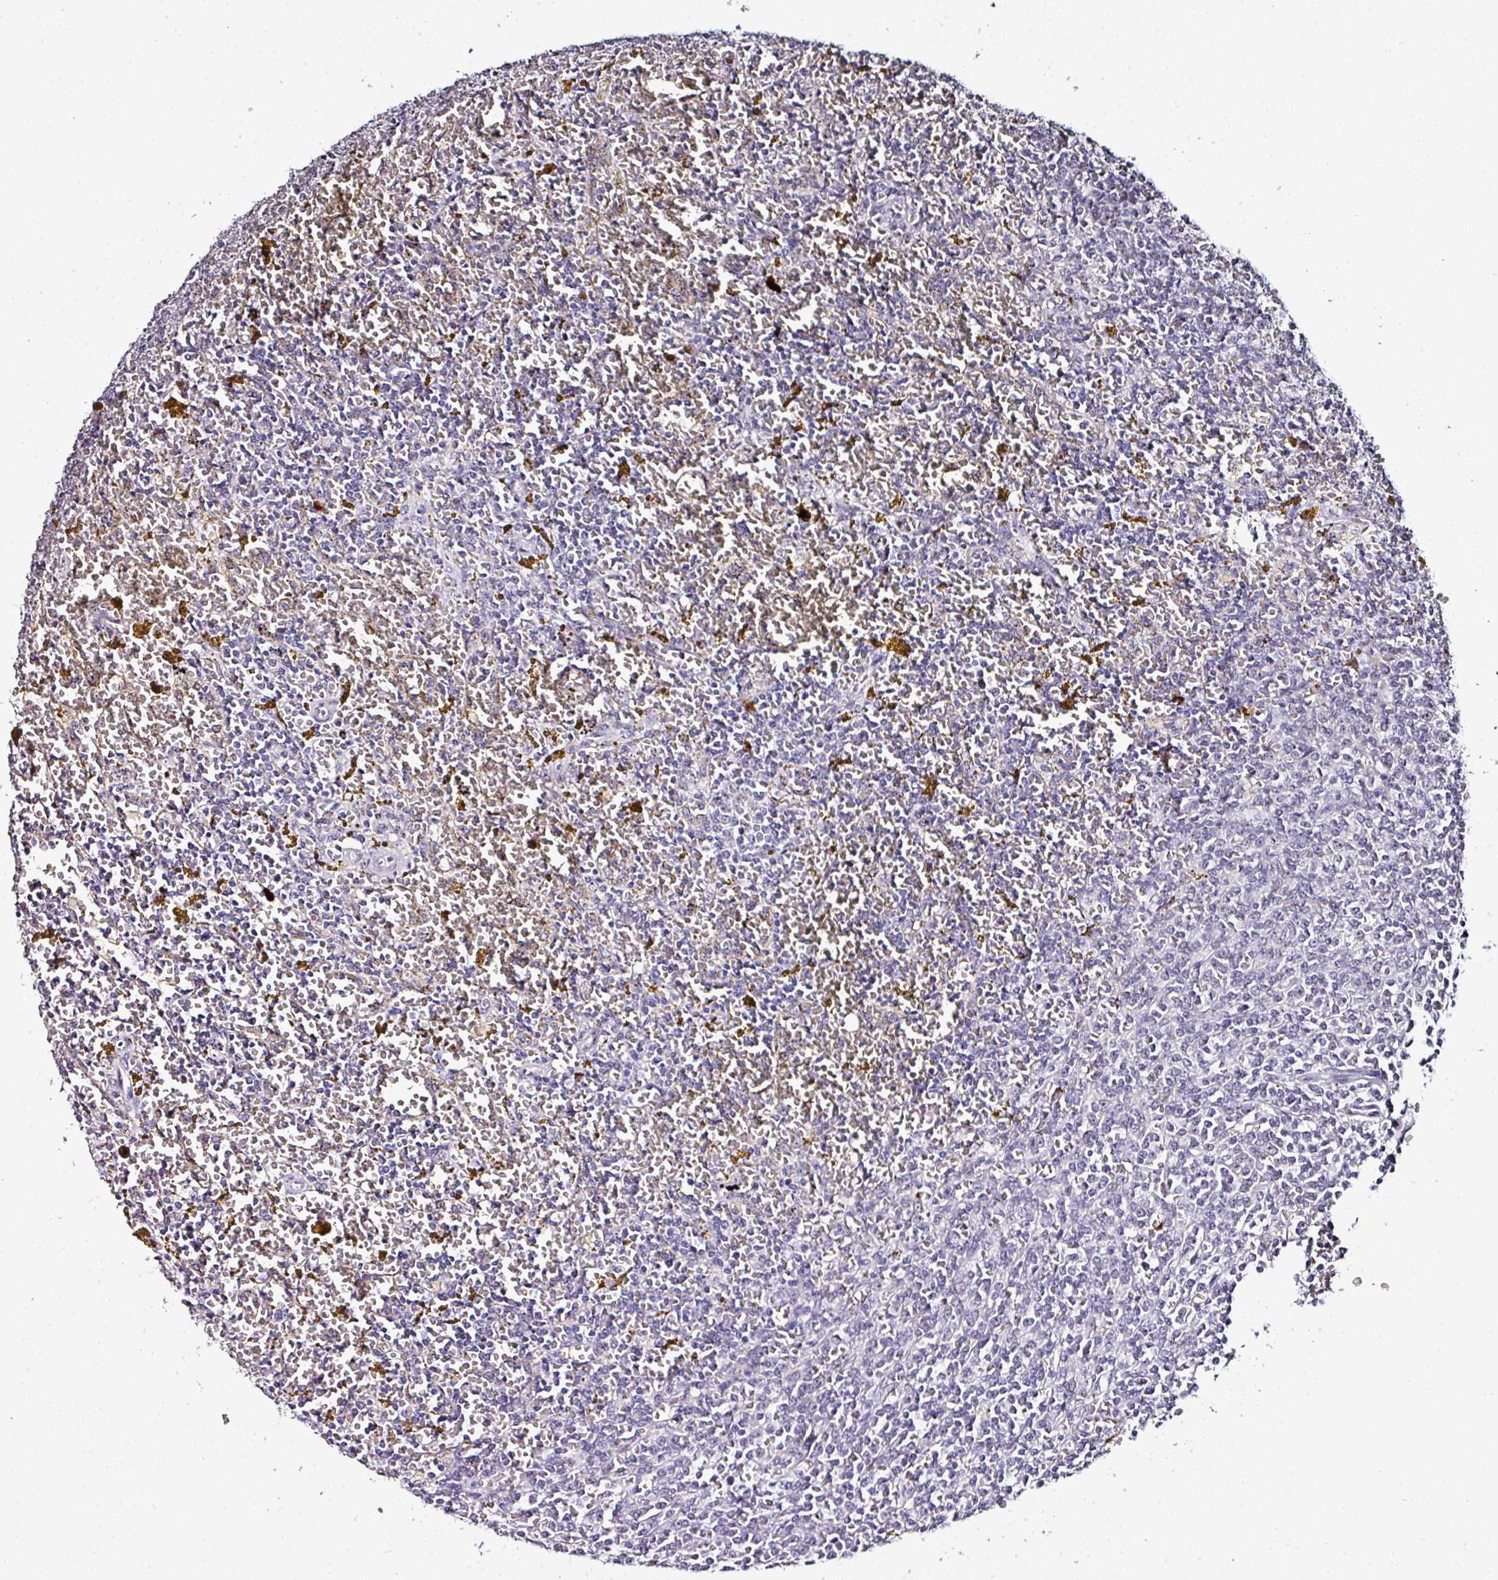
{"staining": {"intensity": "negative", "quantity": "none", "location": "none"}, "tissue": "lymphoma", "cell_type": "Tumor cells", "image_type": "cancer", "snomed": [{"axis": "morphology", "description": "Malignant lymphoma, non-Hodgkin's type, Low grade"}, {"axis": "topography", "description": "Spleen"}, {"axis": "topography", "description": "Lymph node"}], "caption": "There is no significant positivity in tumor cells of lymphoma.", "gene": "NACC2", "patient": {"sex": "female", "age": 66}}